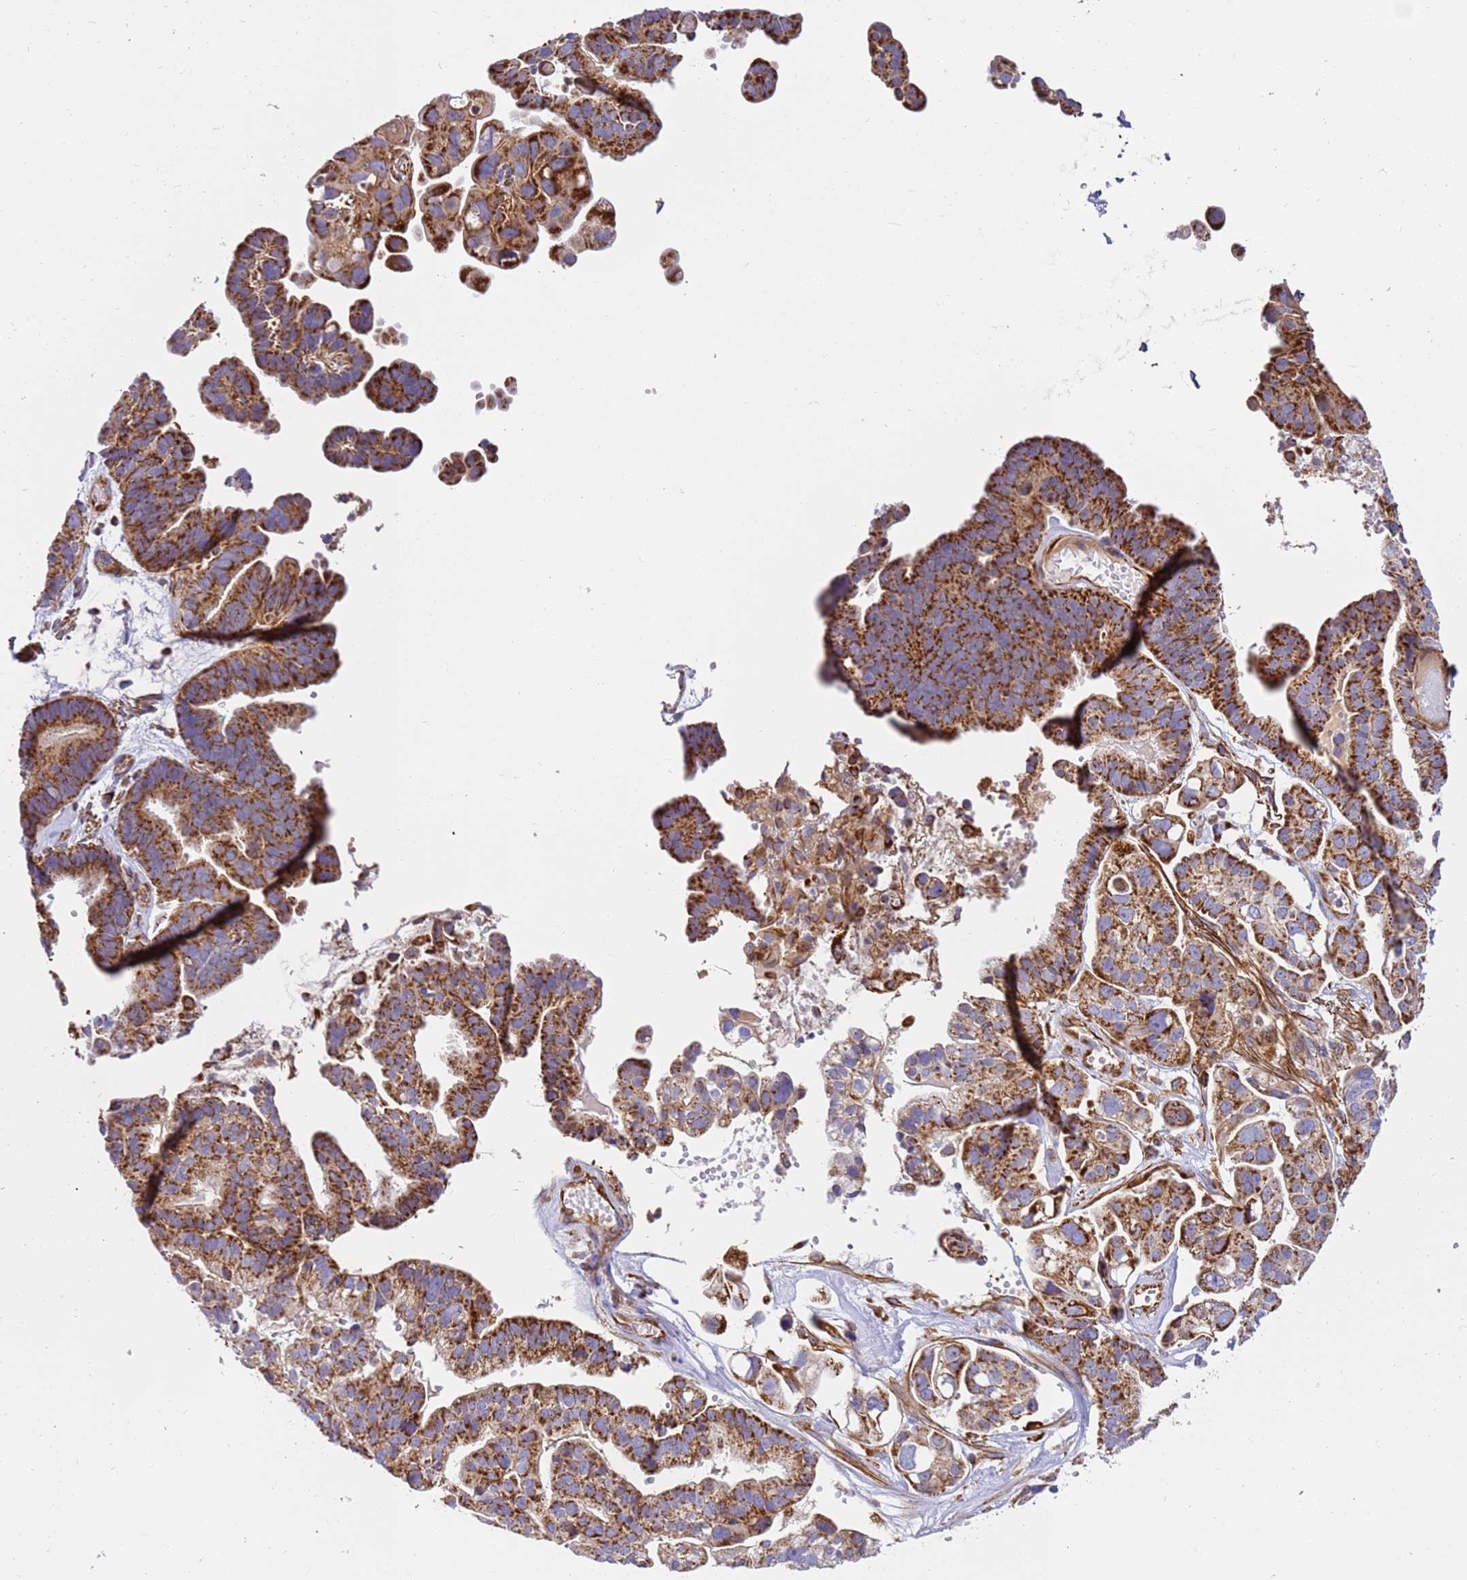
{"staining": {"intensity": "moderate", "quantity": ">75%", "location": "cytoplasmic/membranous"}, "tissue": "ovarian cancer", "cell_type": "Tumor cells", "image_type": "cancer", "snomed": [{"axis": "morphology", "description": "Cystadenocarcinoma, serous, NOS"}, {"axis": "topography", "description": "Ovary"}], "caption": "Protein staining shows moderate cytoplasmic/membranous expression in about >75% of tumor cells in ovarian cancer. Immunohistochemistry stains the protein of interest in brown and the nuclei are stained blue.", "gene": "MRPL20", "patient": {"sex": "female", "age": 56}}